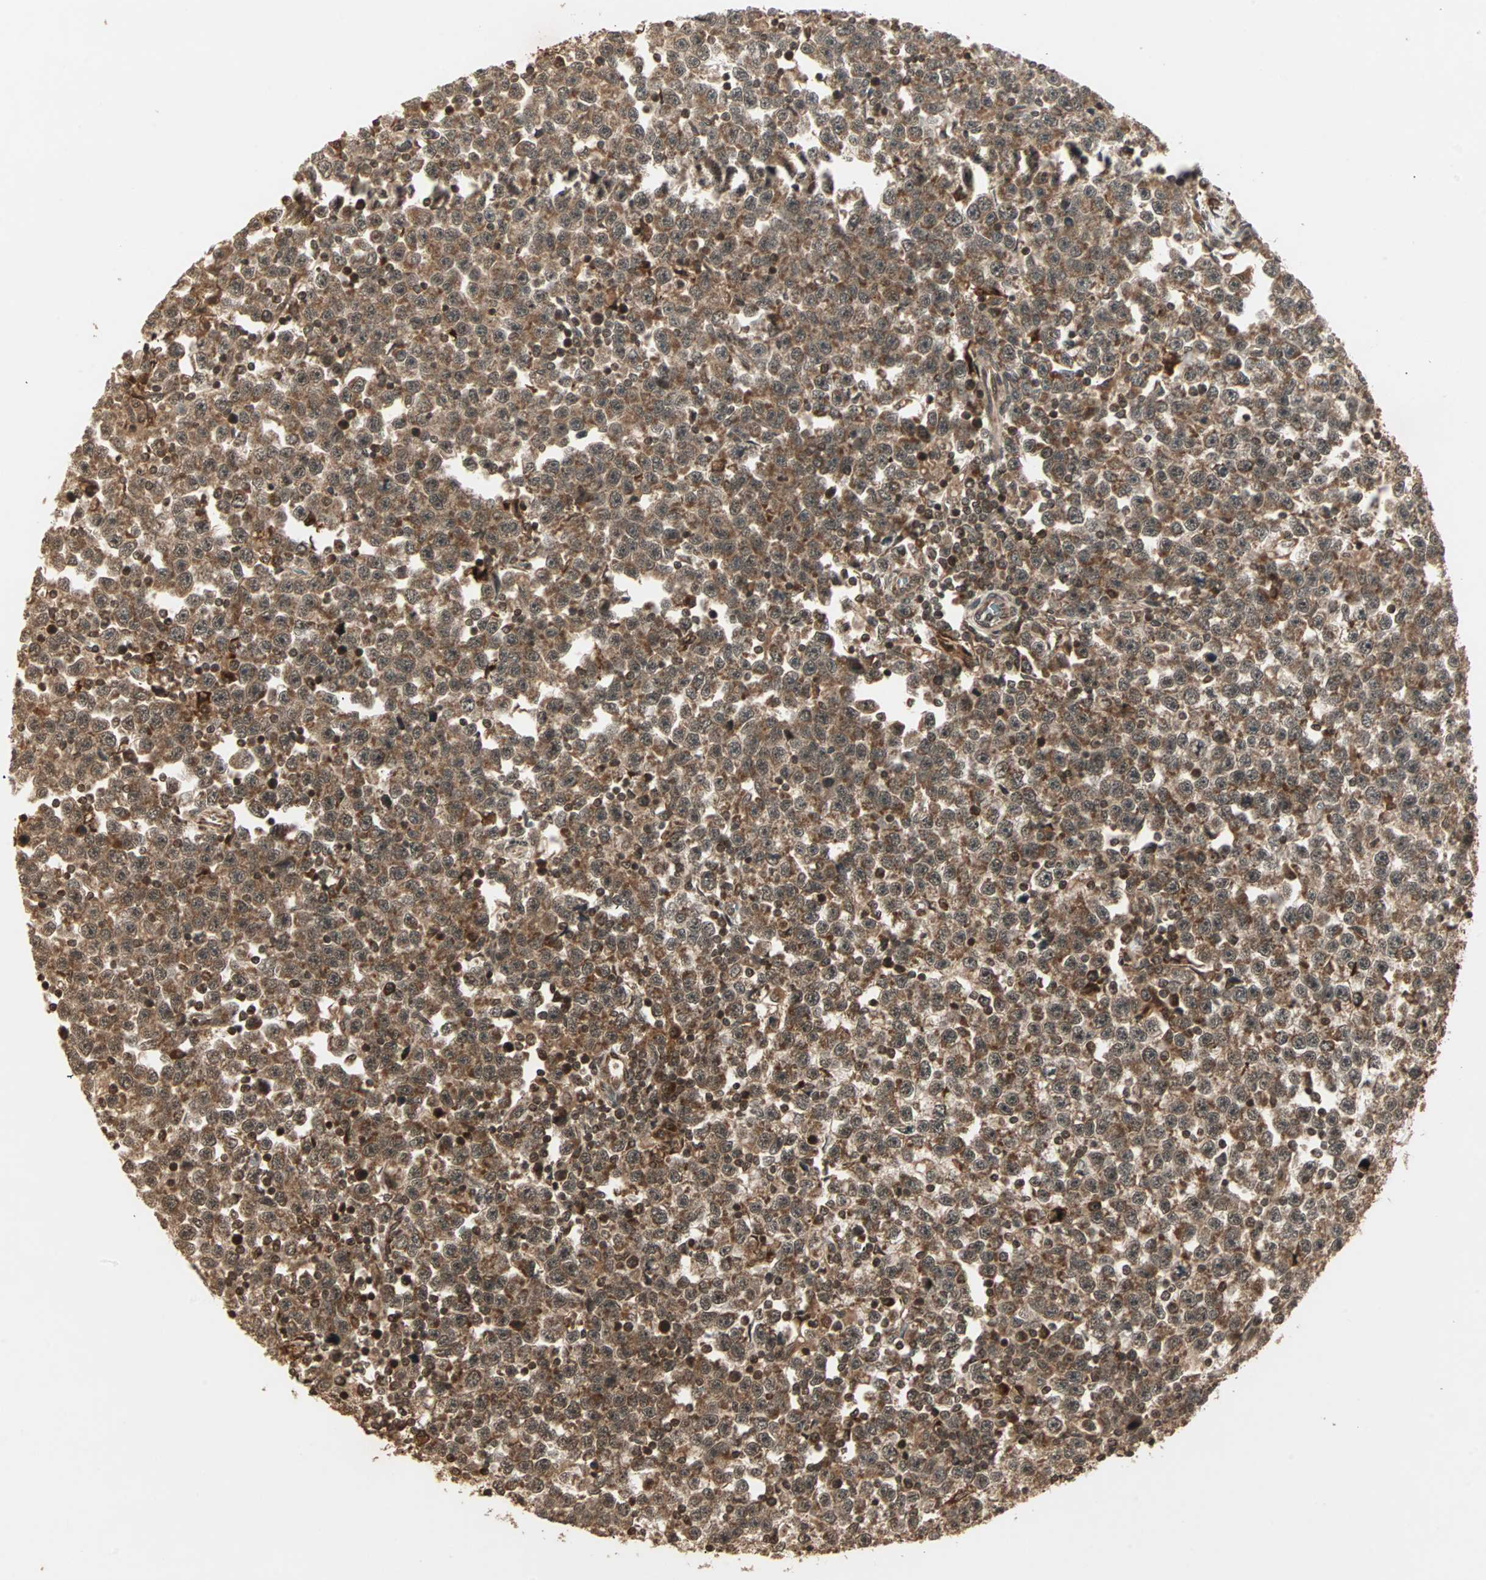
{"staining": {"intensity": "strong", "quantity": ">75%", "location": "cytoplasmic/membranous"}, "tissue": "testis cancer", "cell_type": "Tumor cells", "image_type": "cancer", "snomed": [{"axis": "morphology", "description": "Seminoma, NOS"}, {"axis": "topography", "description": "Testis"}], "caption": "Human testis cancer (seminoma) stained with a protein marker exhibits strong staining in tumor cells.", "gene": "RFFL", "patient": {"sex": "male", "age": 43}}